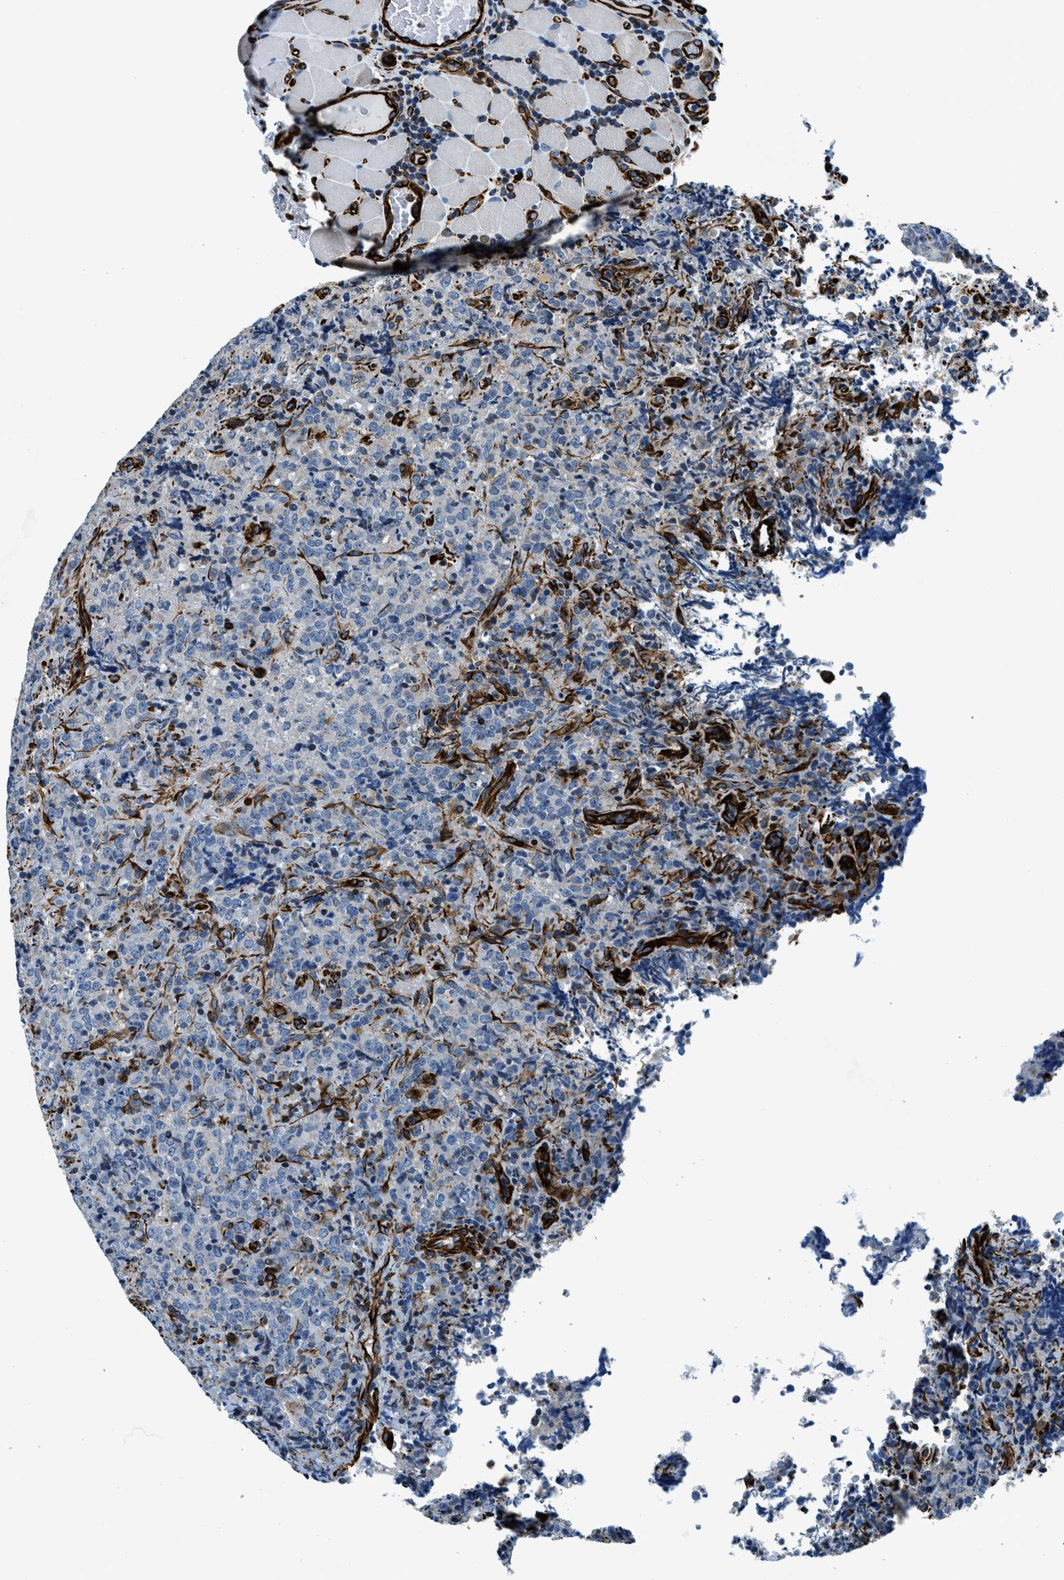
{"staining": {"intensity": "negative", "quantity": "none", "location": "none"}, "tissue": "lymphoma", "cell_type": "Tumor cells", "image_type": "cancer", "snomed": [{"axis": "morphology", "description": "Malignant lymphoma, non-Hodgkin's type, High grade"}, {"axis": "topography", "description": "Tonsil"}], "caption": "The image reveals no staining of tumor cells in high-grade malignant lymphoma, non-Hodgkin's type.", "gene": "GNS", "patient": {"sex": "female", "age": 36}}